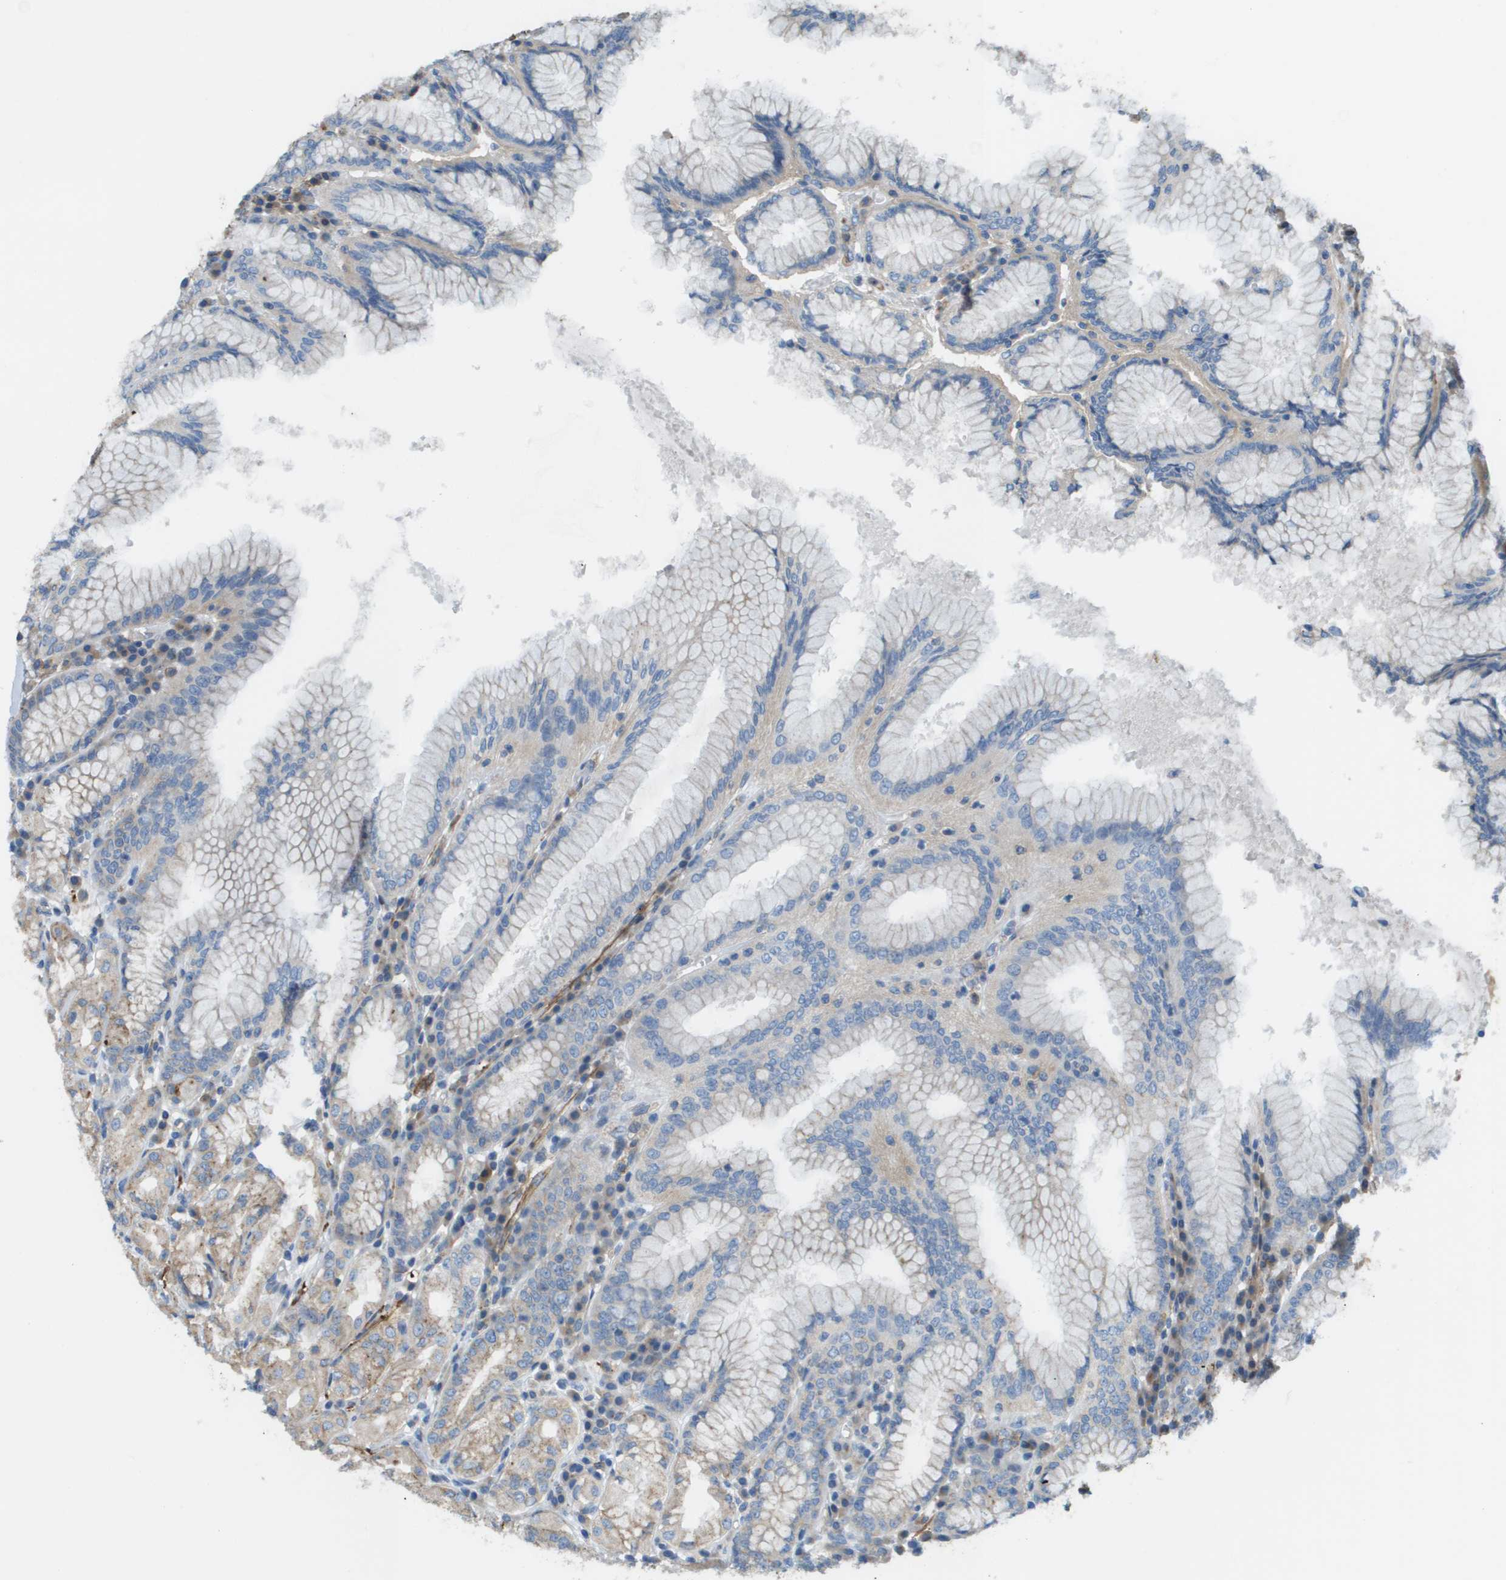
{"staining": {"intensity": "weak", "quantity": "25%-75%", "location": "cytoplasmic/membranous"}, "tissue": "stomach", "cell_type": "Glandular cells", "image_type": "normal", "snomed": [{"axis": "morphology", "description": "Normal tissue, NOS"}, {"axis": "topography", "description": "Stomach"}, {"axis": "topography", "description": "Stomach, lower"}], "caption": "Immunohistochemistry (IHC) histopathology image of normal human stomach stained for a protein (brown), which demonstrates low levels of weak cytoplasmic/membranous positivity in about 25%-75% of glandular cells.", "gene": "MYH11", "patient": {"sex": "female", "age": 56}}